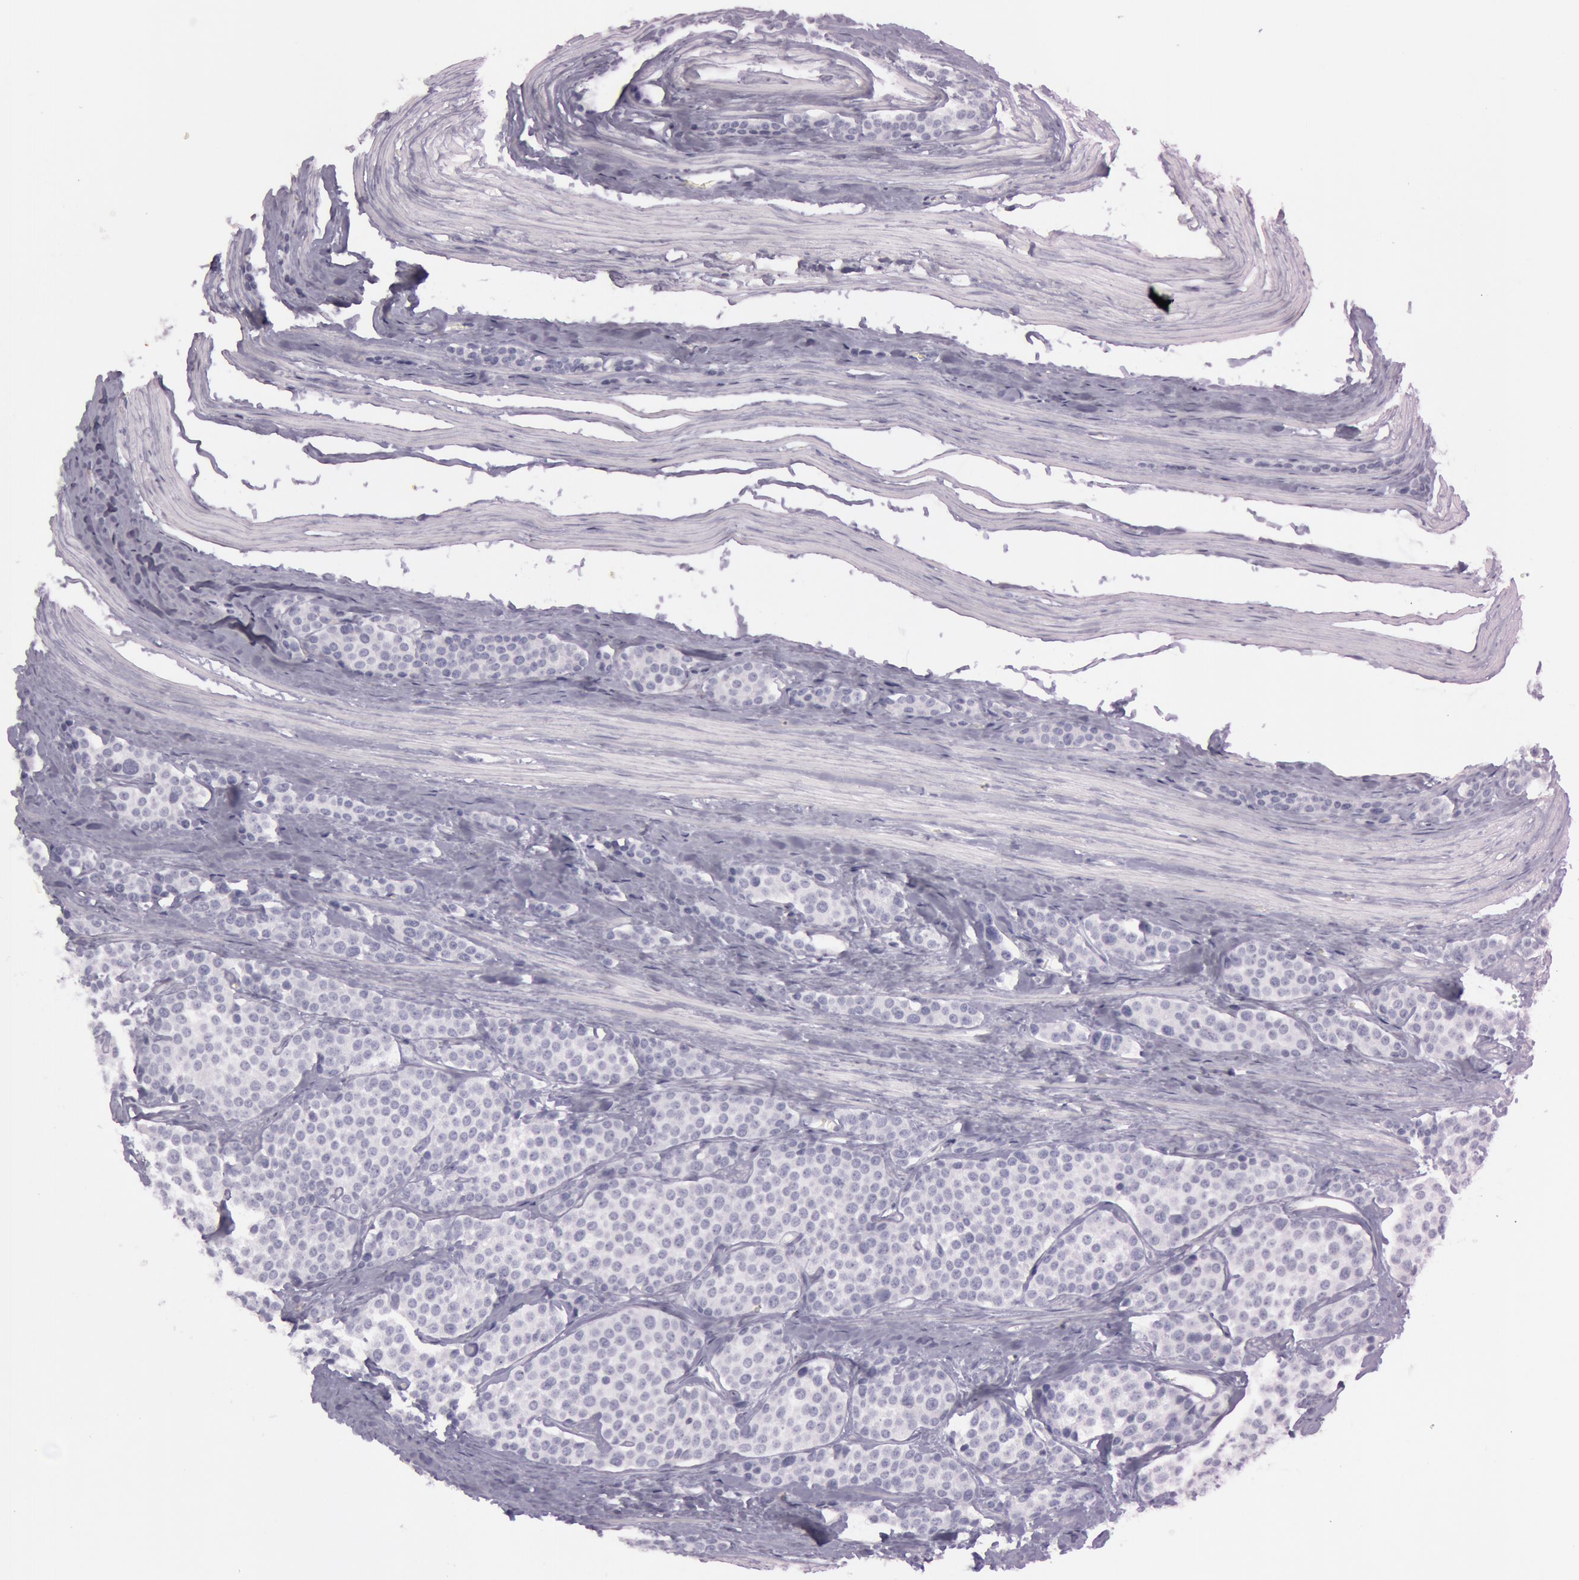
{"staining": {"intensity": "negative", "quantity": "none", "location": "none"}, "tissue": "carcinoid", "cell_type": "Tumor cells", "image_type": "cancer", "snomed": [{"axis": "morphology", "description": "Carcinoid, malignant, NOS"}, {"axis": "topography", "description": "Small intestine"}], "caption": "High power microscopy photomicrograph of an immunohistochemistry (IHC) photomicrograph of carcinoid (malignant), revealing no significant expression in tumor cells.", "gene": "S100A7", "patient": {"sex": "male", "age": 60}}